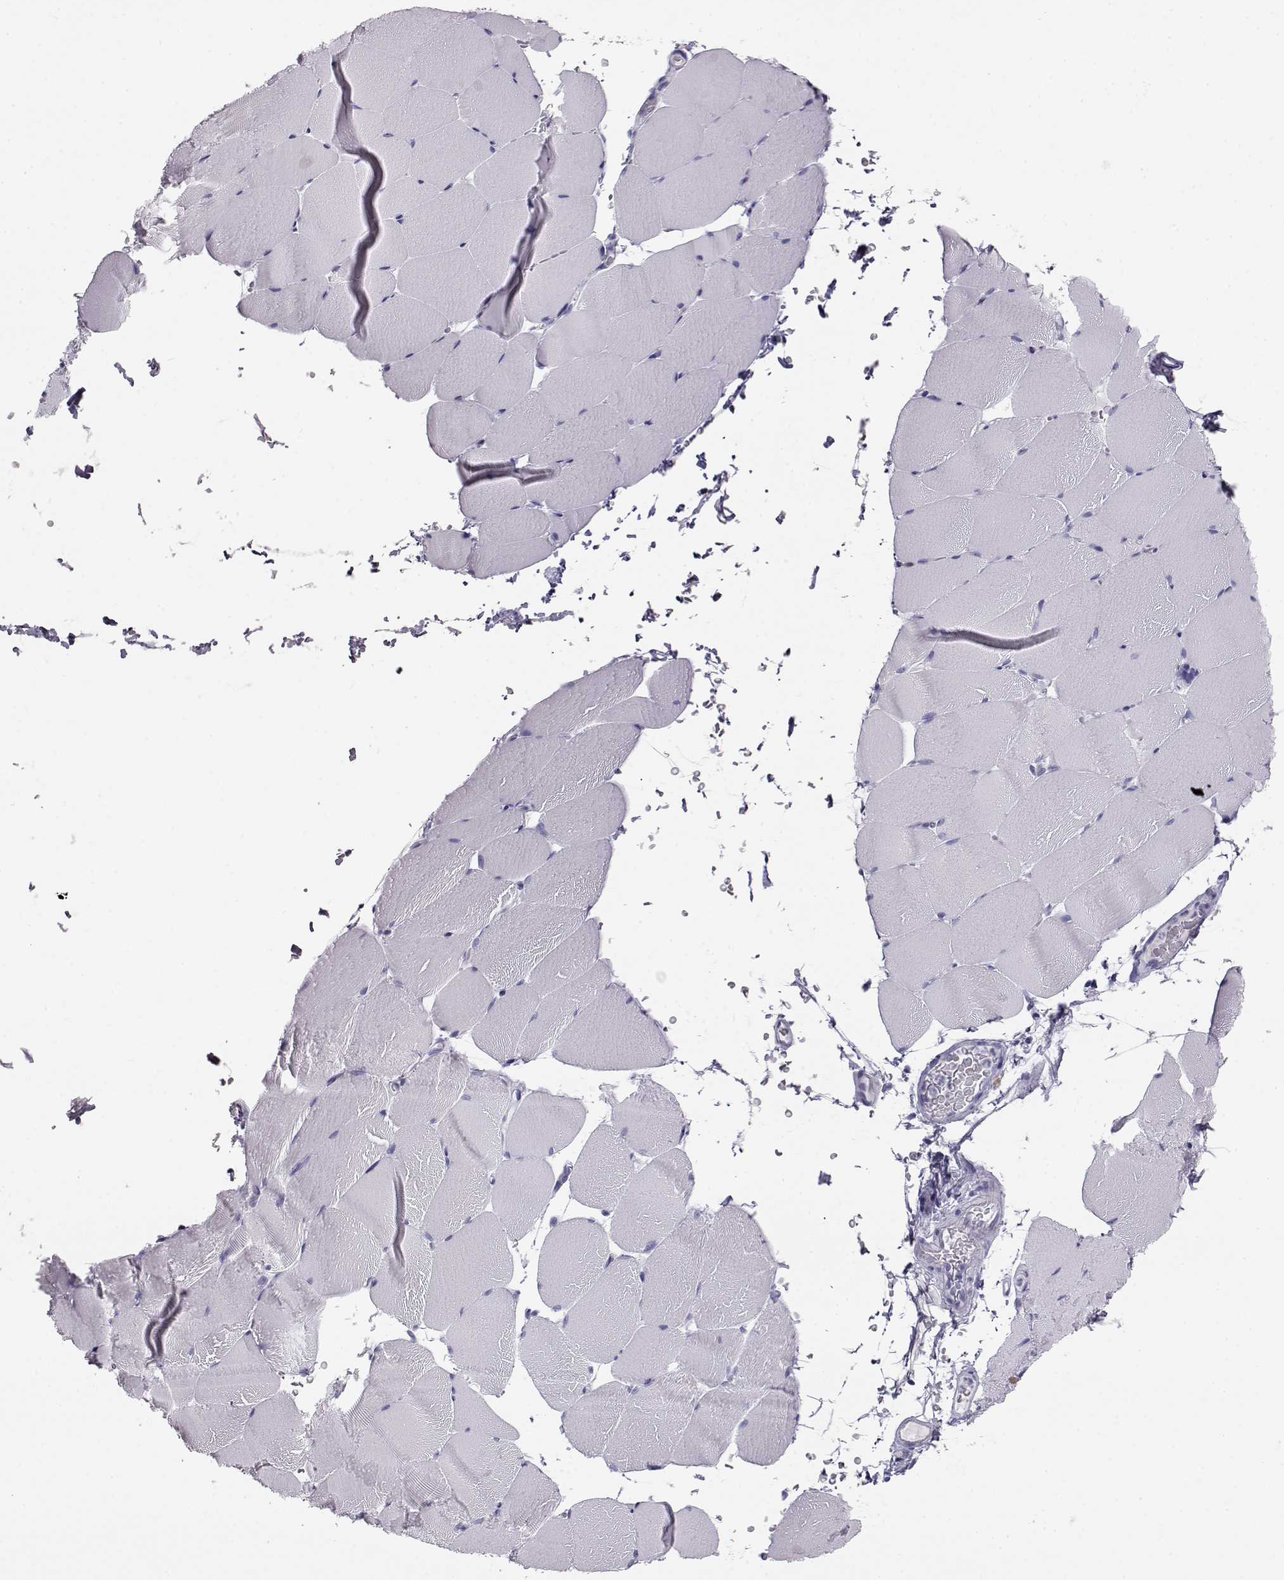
{"staining": {"intensity": "negative", "quantity": "none", "location": "none"}, "tissue": "skeletal muscle", "cell_type": "Myocytes", "image_type": "normal", "snomed": [{"axis": "morphology", "description": "Normal tissue, NOS"}, {"axis": "topography", "description": "Skeletal muscle"}], "caption": "This is a micrograph of immunohistochemistry staining of normal skeletal muscle, which shows no expression in myocytes. (DAB immunohistochemistry (IHC) visualized using brightfield microscopy, high magnification).", "gene": "ITLN1", "patient": {"sex": "female", "age": 37}}